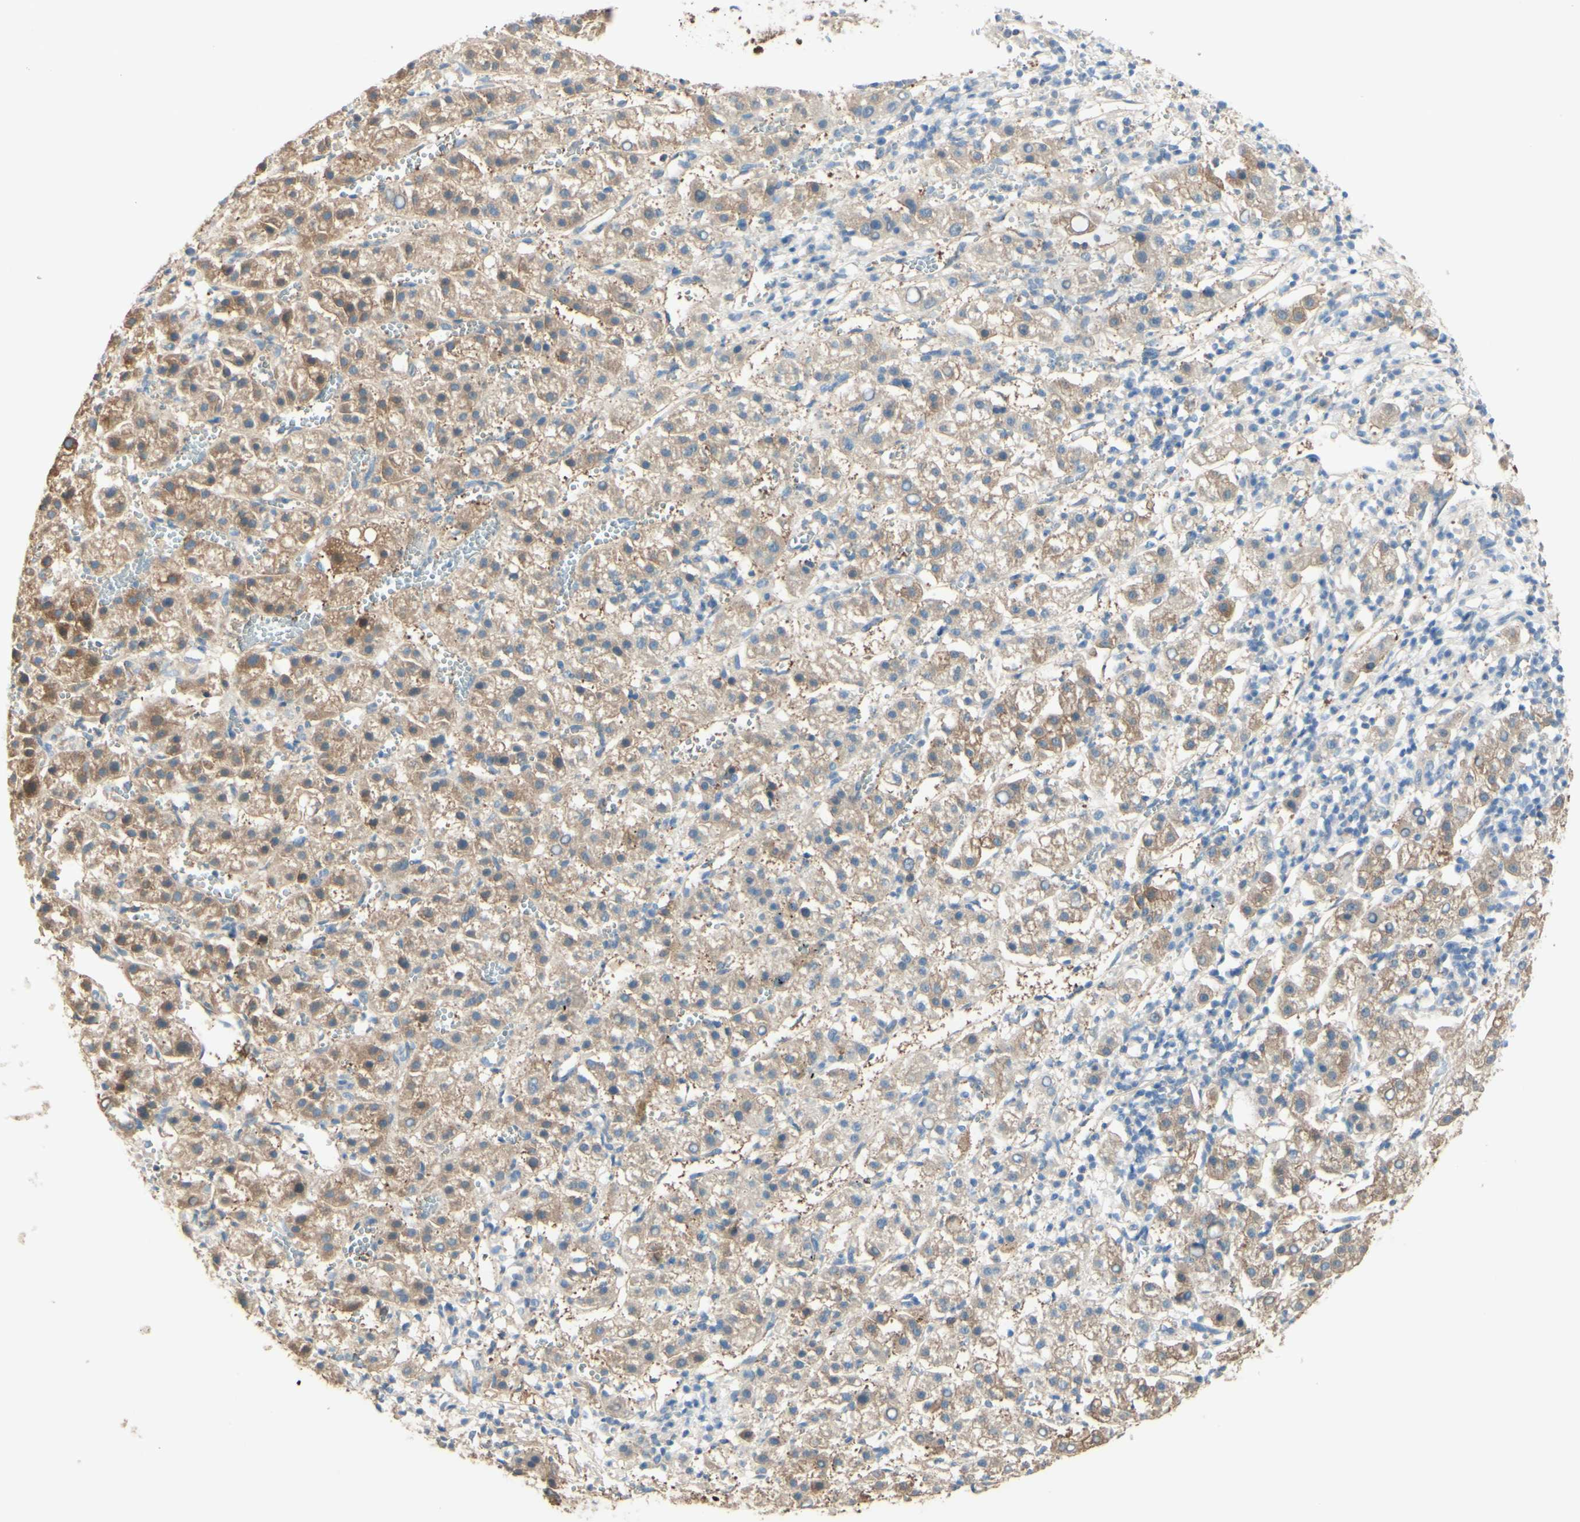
{"staining": {"intensity": "moderate", "quantity": ">75%", "location": "cytoplasmic/membranous"}, "tissue": "liver cancer", "cell_type": "Tumor cells", "image_type": "cancer", "snomed": [{"axis": "morphology", "description": "Carcinoma, Hepatocellular, NOS"}, {"axis": "topography", "description": "Liver"}], "caption": "Liver hepatocellular carcinoma stained with a protein marker shows moderate staining in tumor cells.", "gene": "MTM1", "patient": {"sex": "female", "age": 58}}